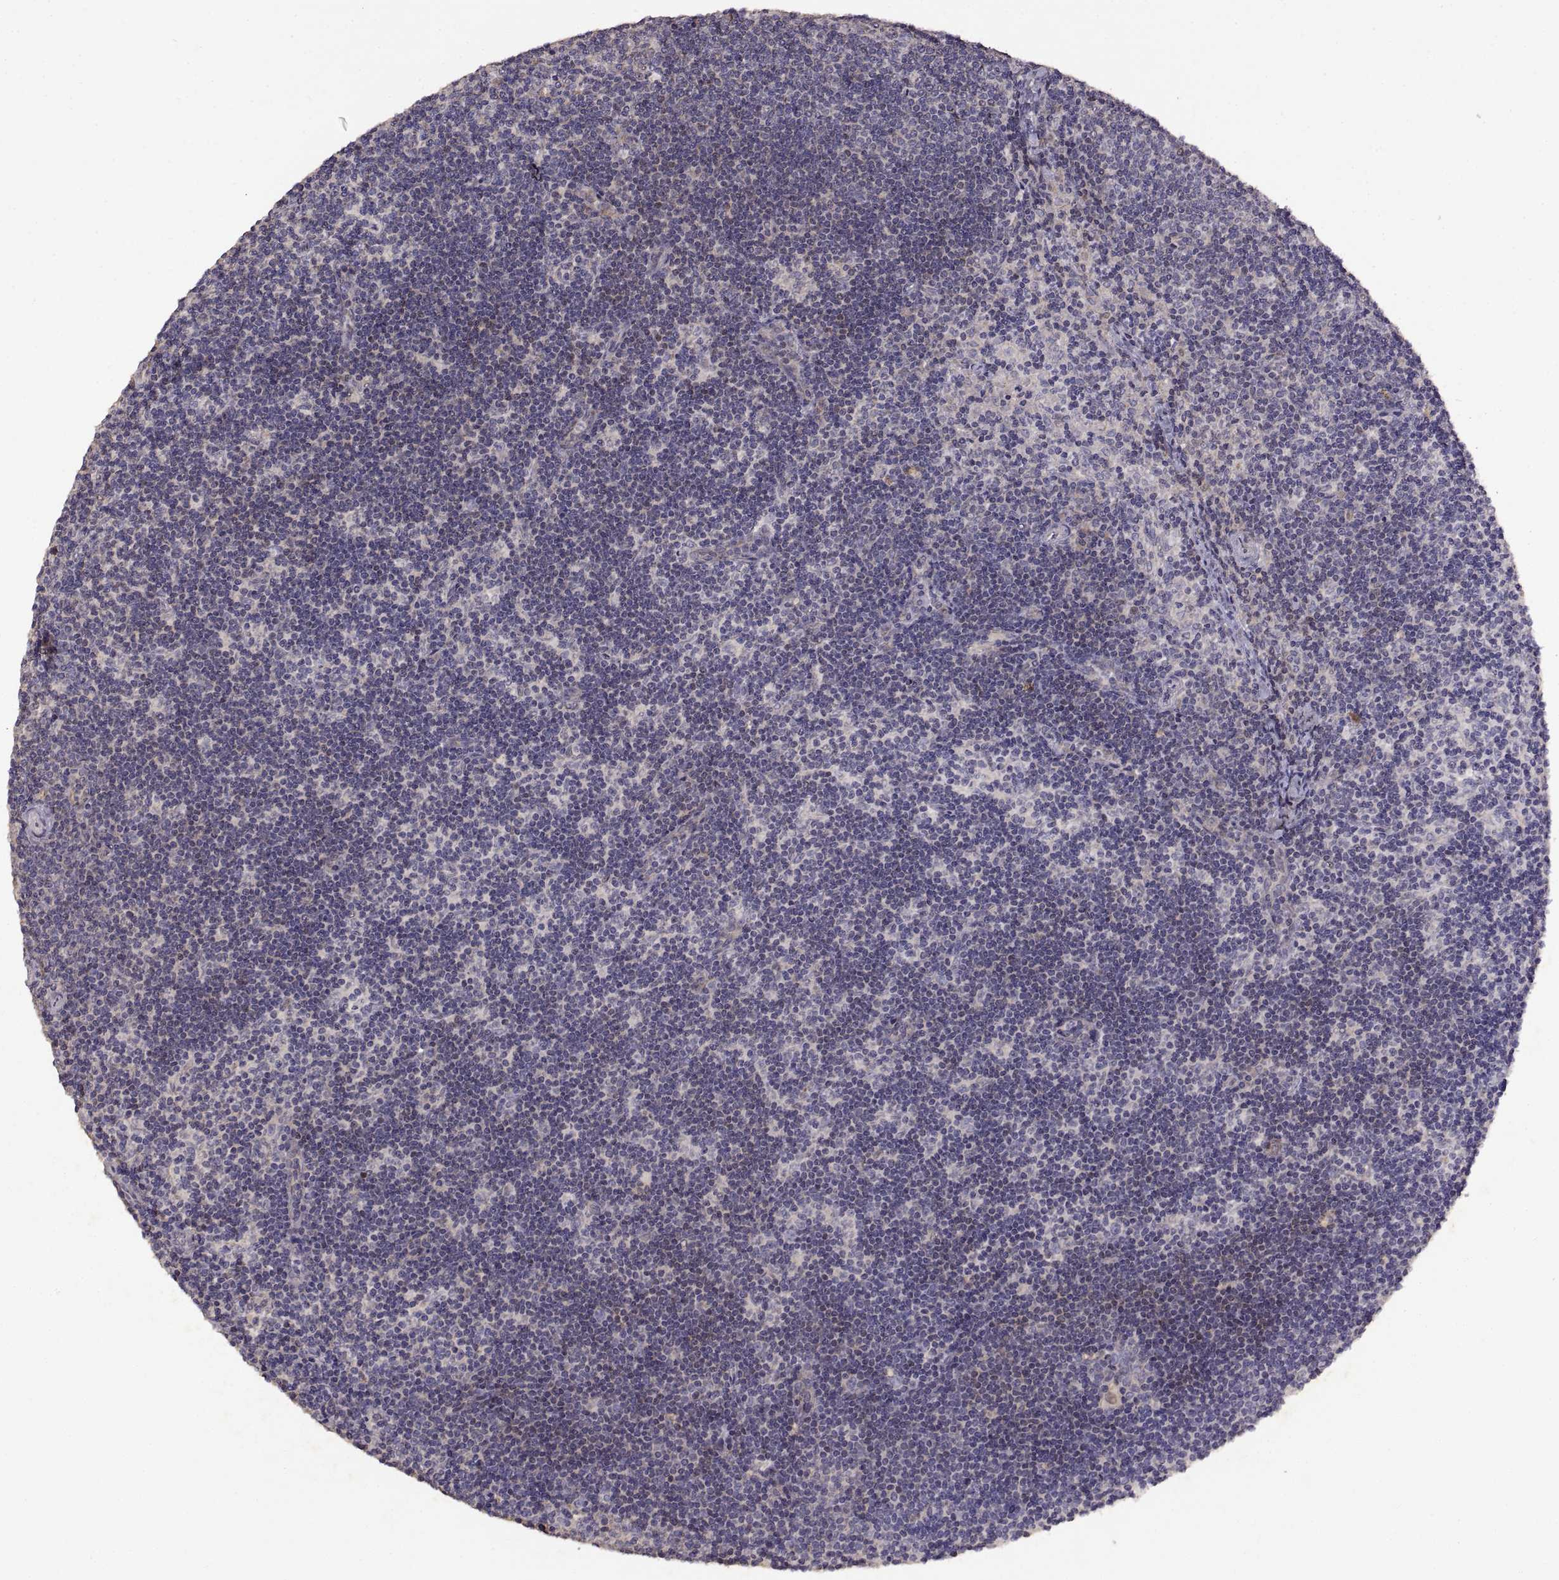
{"staining": {"intensity": "negative", "quantity": "none", "location": "none"}, "tissue": "lymph node", "cell_type": "Germinal center cells", "image_type": "normal", "snomed": [{"axis": "morphology", "description": "Normal tissue, NOS"}, {"axis": "topography", "description": "Lymph node"}], "caption": "Micrograph shows no protein staining in germinal center cells of benign lymph node. The staining was performed using DAB to visualize the protein expression in brown, while the nuclei were stained in blue with hematoxylin (Magnification: 20x).", "gene": "DEFB136", "patient": {"sex": "female", "age": 34}}